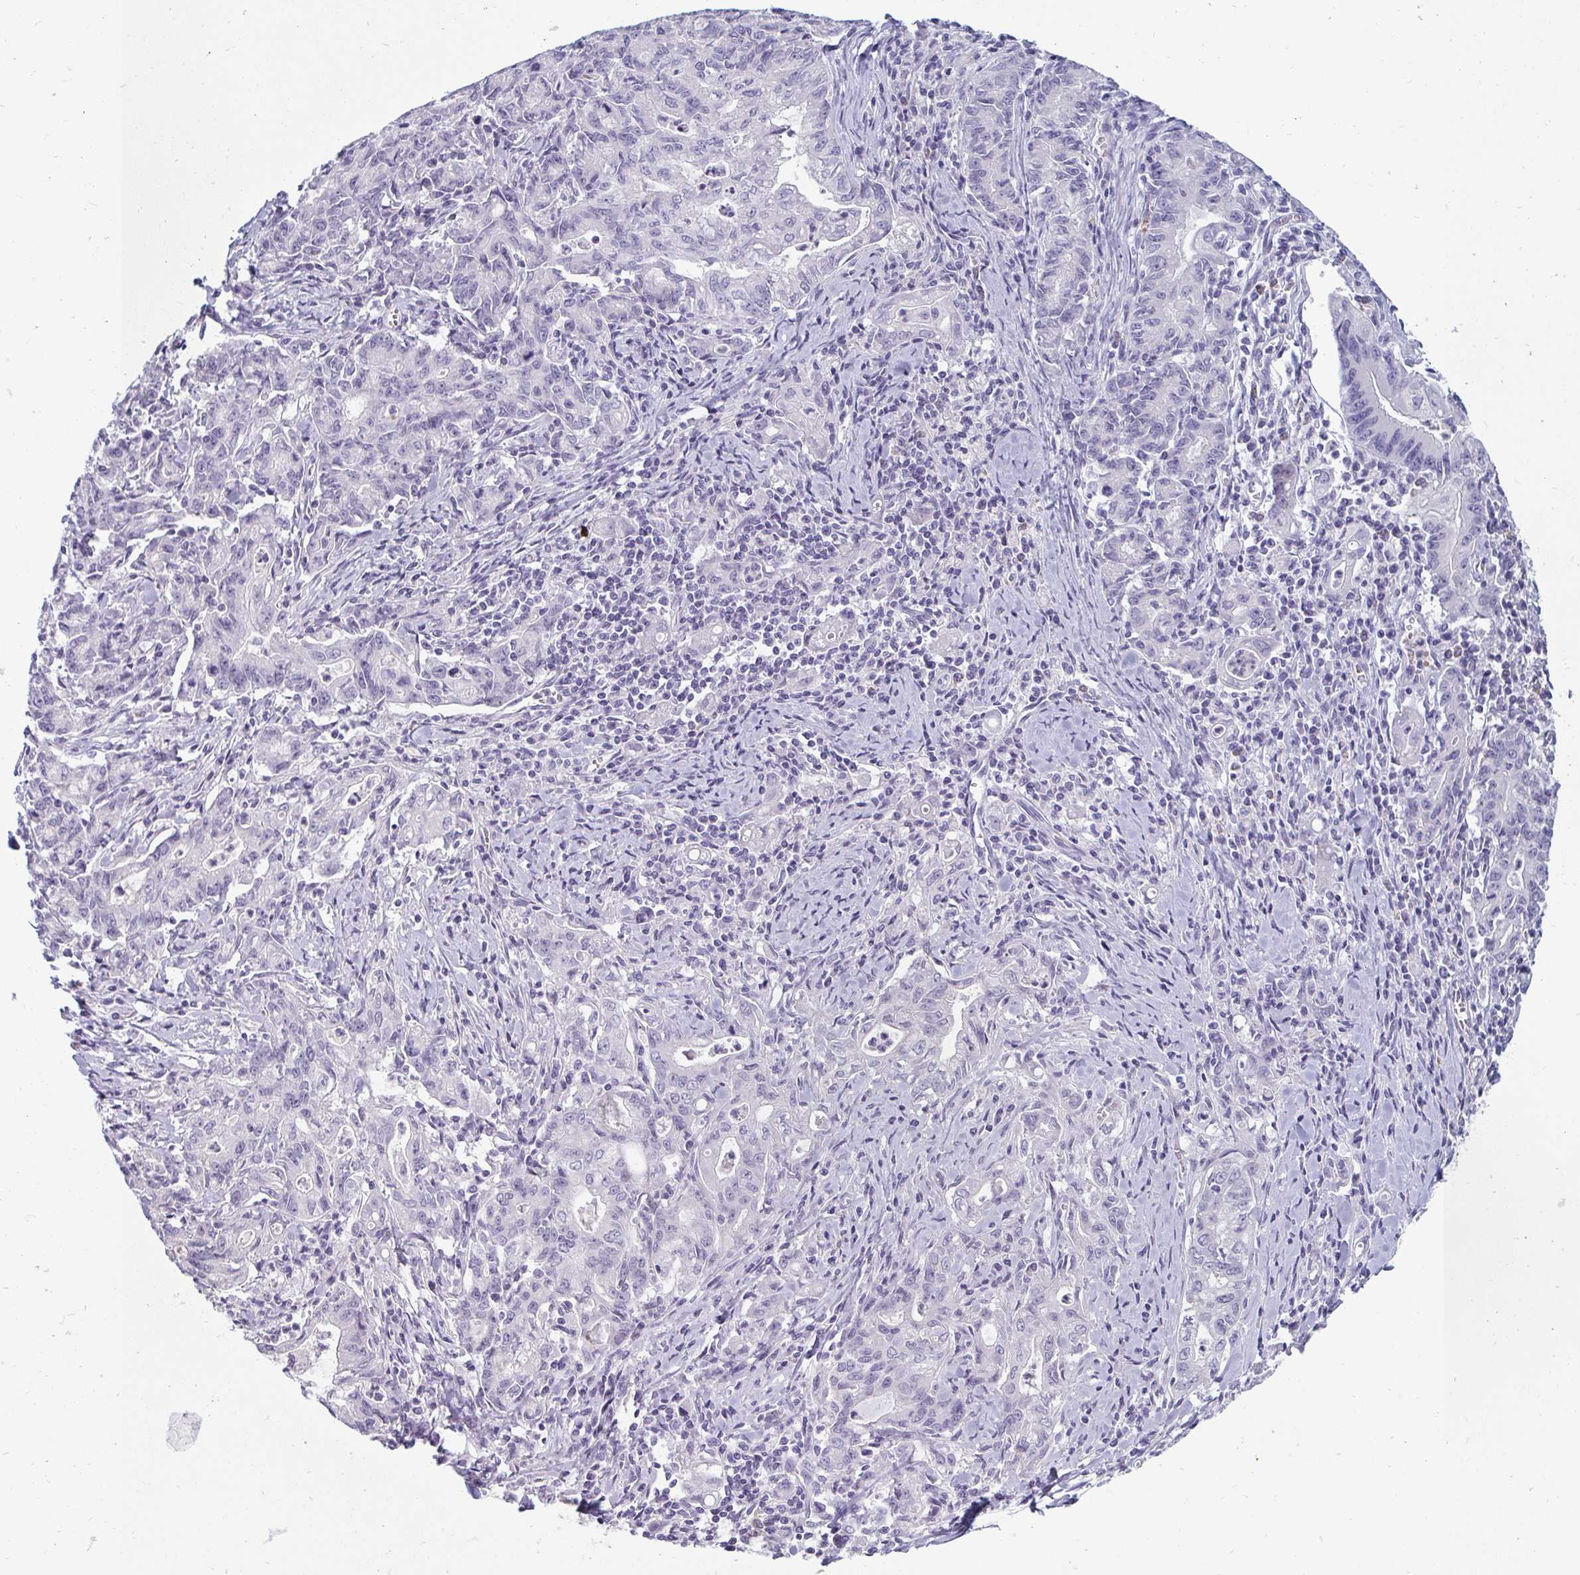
{"staining": {"intensity": "negative", "quantity": "none", "location": "none"}, "tissue": "stomach cancer", "cell_type": "Tumor cells", "image_type": "cancer", "snomed": [{"axis": "morphology", "description": "Adenocarcinoma, NOS"}, {"axis": "topography", "description": "Stomach, upper"}], "caption": "Immunohistochemical staining of human stomach adenocarcinoma reveals no significant expression in tumor cells. (DAB immunohistochemistry (IHC) visualized using brightfield microscopy, high magnification).", "gene": "SHB", "patient": {"sex": "female", "age": 79}}